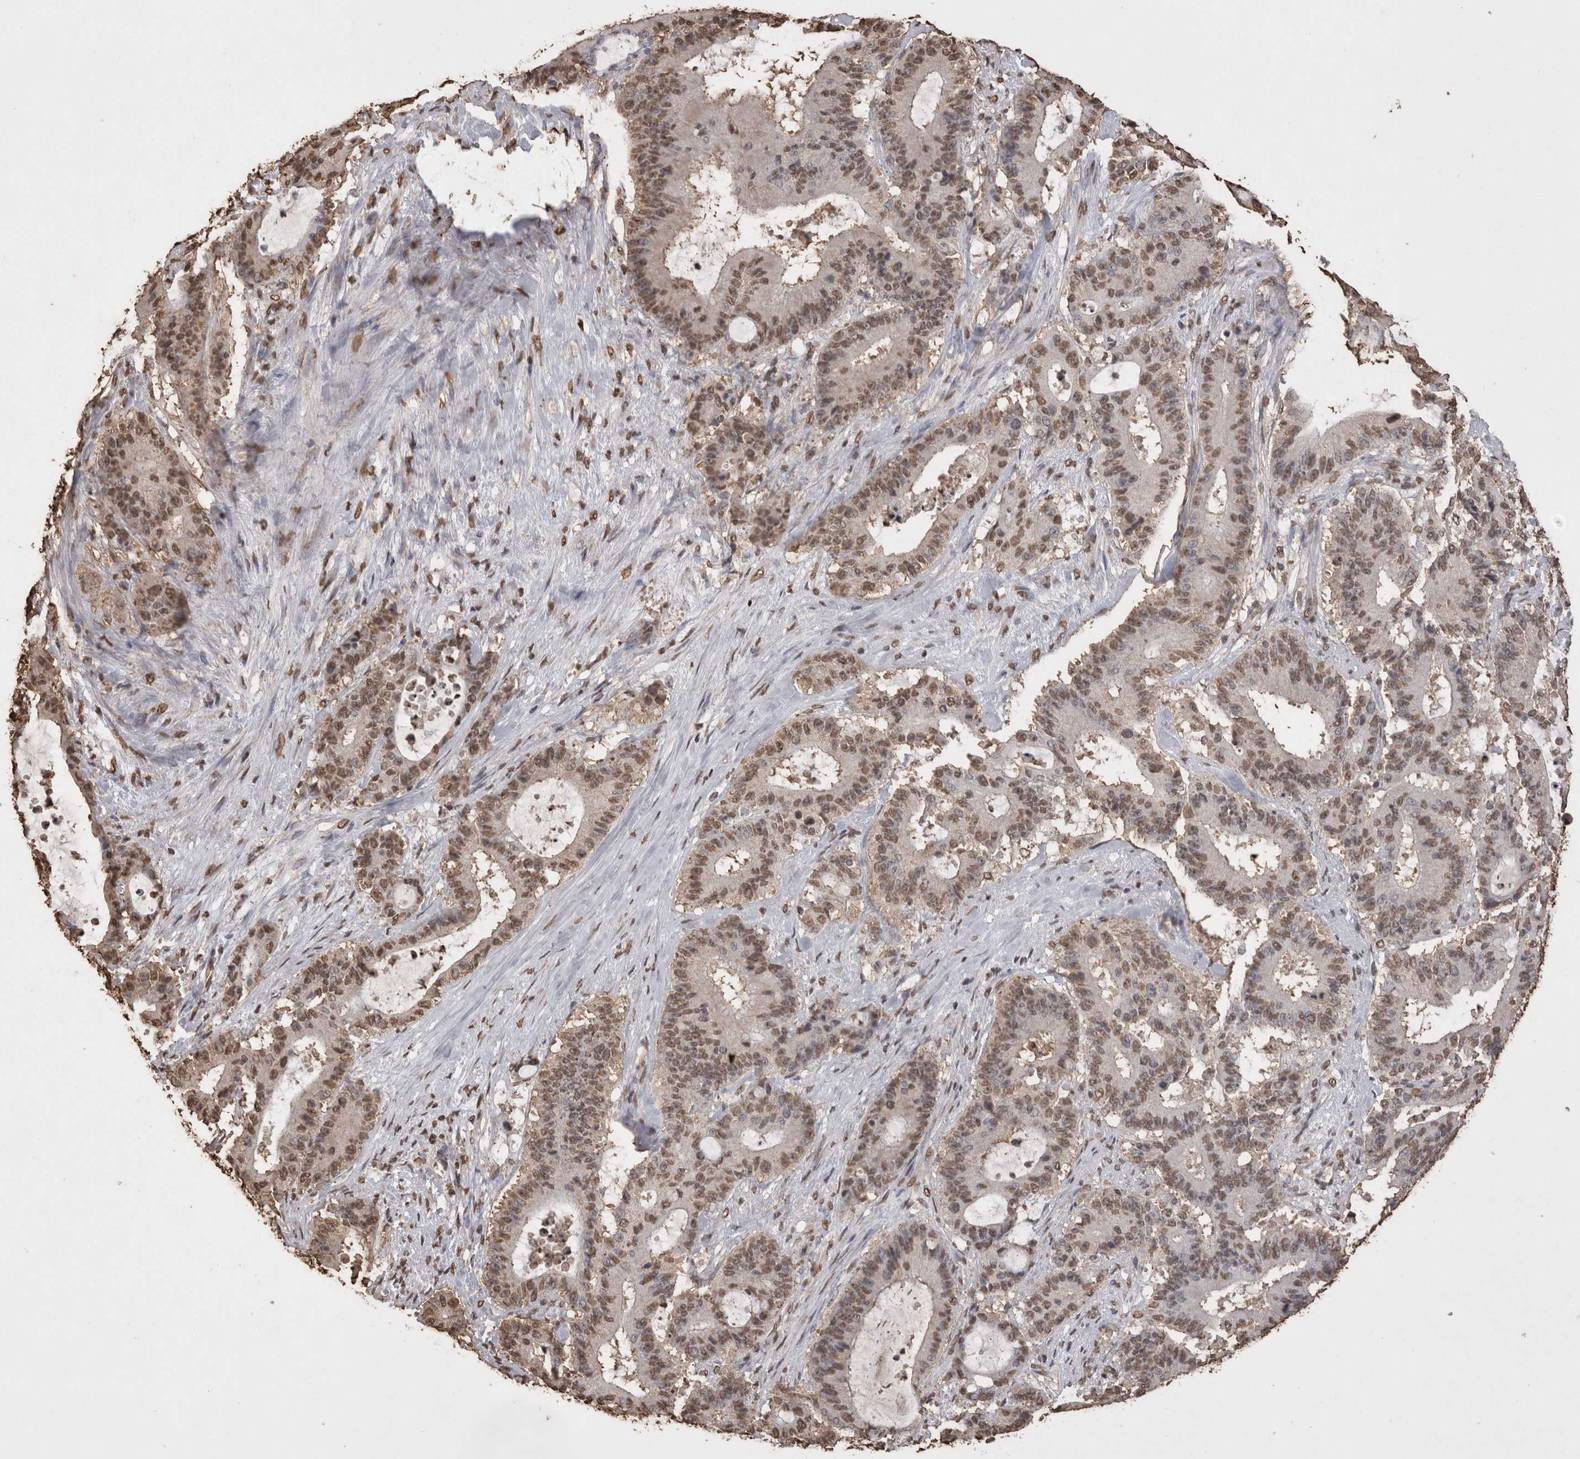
{"staining": {"intensity": "moderate", "quantity": ">75%", "location": "nuclear"}, "tissue": "liver cancer", "cell_type": "Tumor cells", "image_type": "cancer", "snomed": [{"axis": "morphology", "description": "Cholangiocarcinoma"}, {"axis": "topography", "description": "Liver"}], "caption": "DAB immunohistochemical staining of human cholangiocarcinoma (liver) exhibits moderate nuclear protein positivity in approximately >75% of tumor cells. (Brightfield microscopy of DAB IHC at high magnification).", "gene": "POU5F1", "patient": {"sex": "female", "age": 73}}